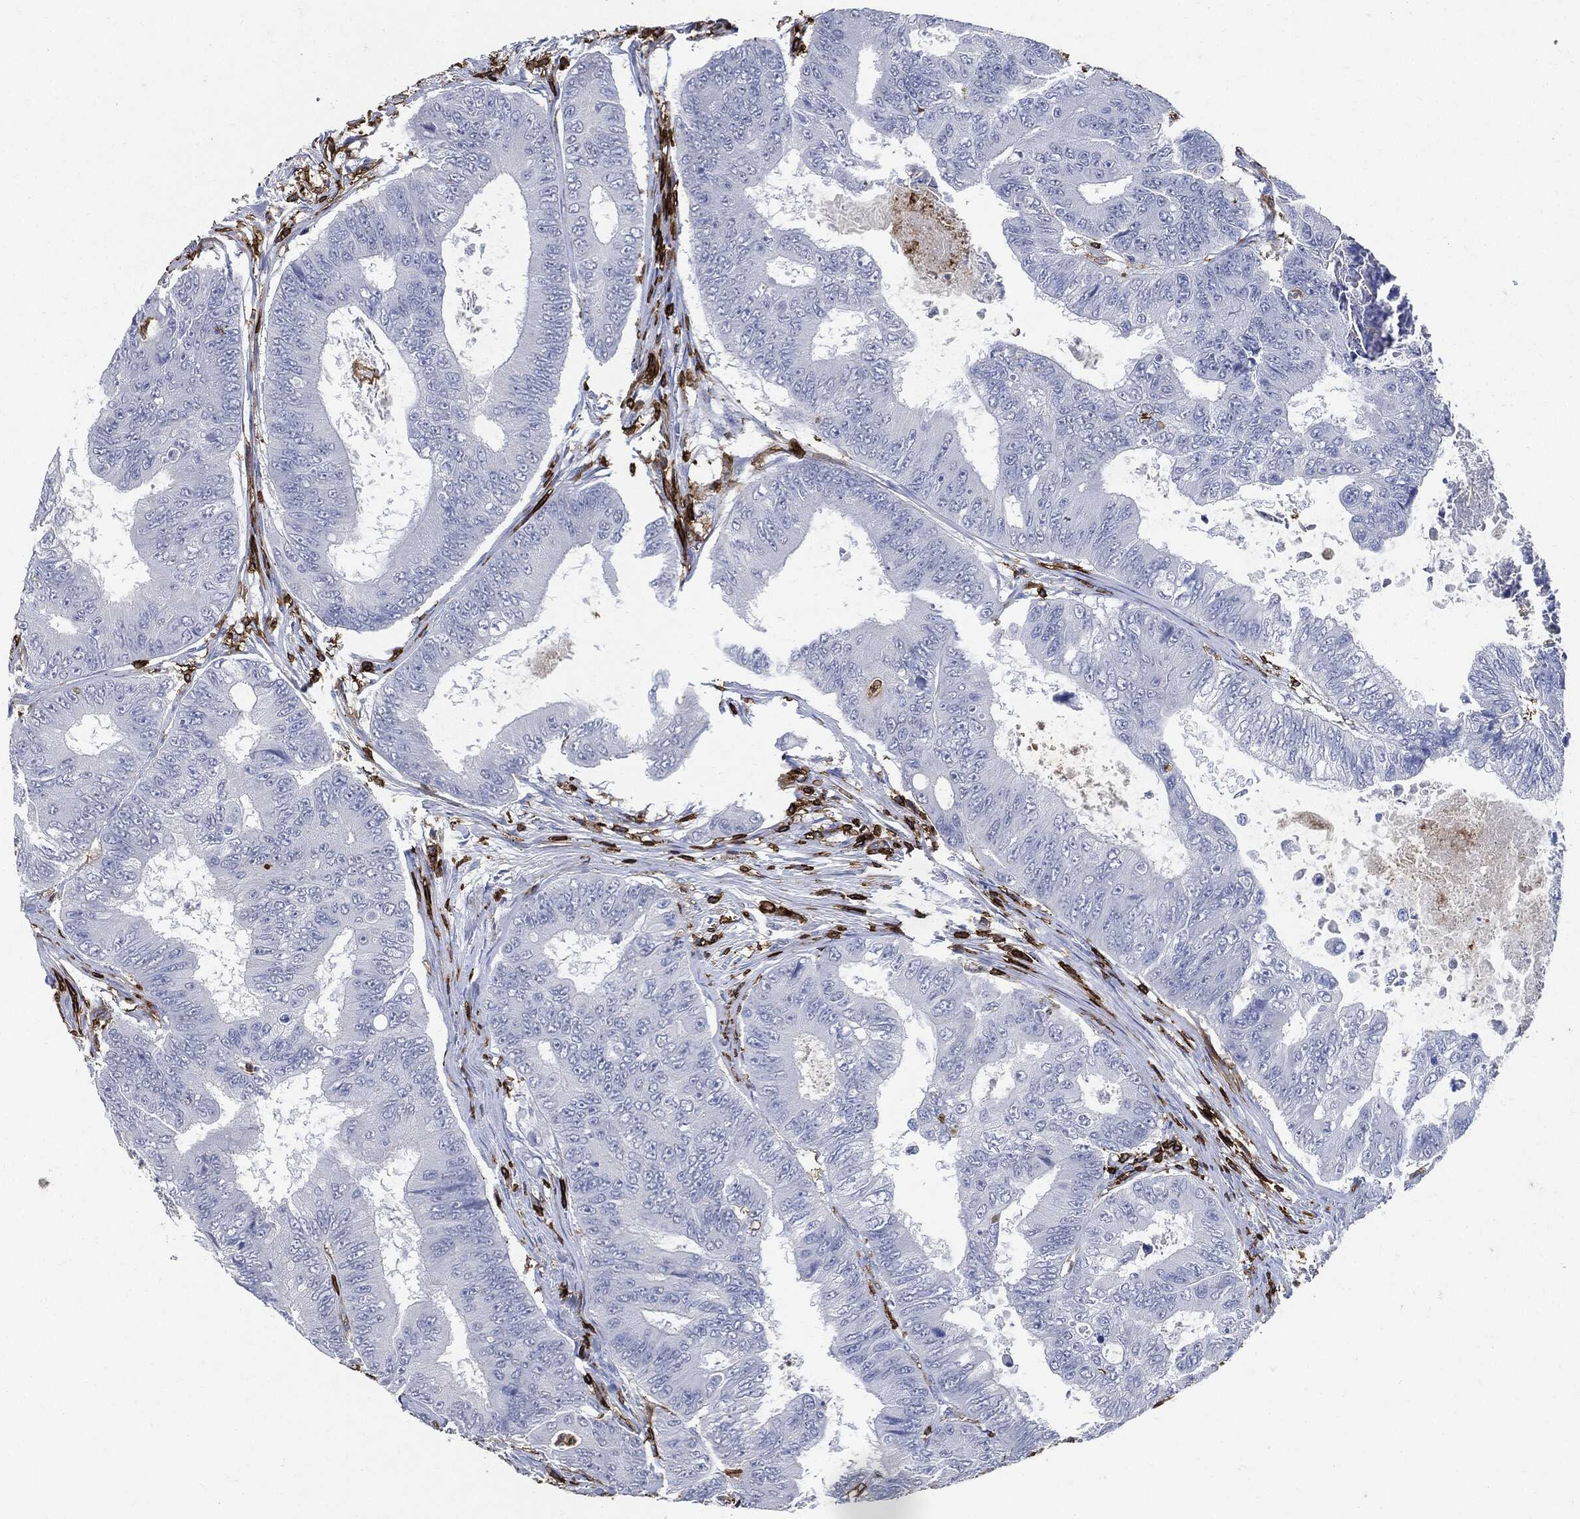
{"staining": {"intensity": "negative", "quantity": "none", "location": "none"}, "tissue": "colorectal cancer", "cell_type": "Tumor cells", "image_type": "cancer", "snomed": [{"axis": "morphology", "description": "Adenocarcinoma, NOS"}, {"axis": "topography", "description": "Colon"}], "caption": "Immunohistochemical staining of colorectal adenocarcinoma displays no significant staining in tumor cells.", "gene": "PTPRC", "patient": {"sex": "female", "age": 48}}